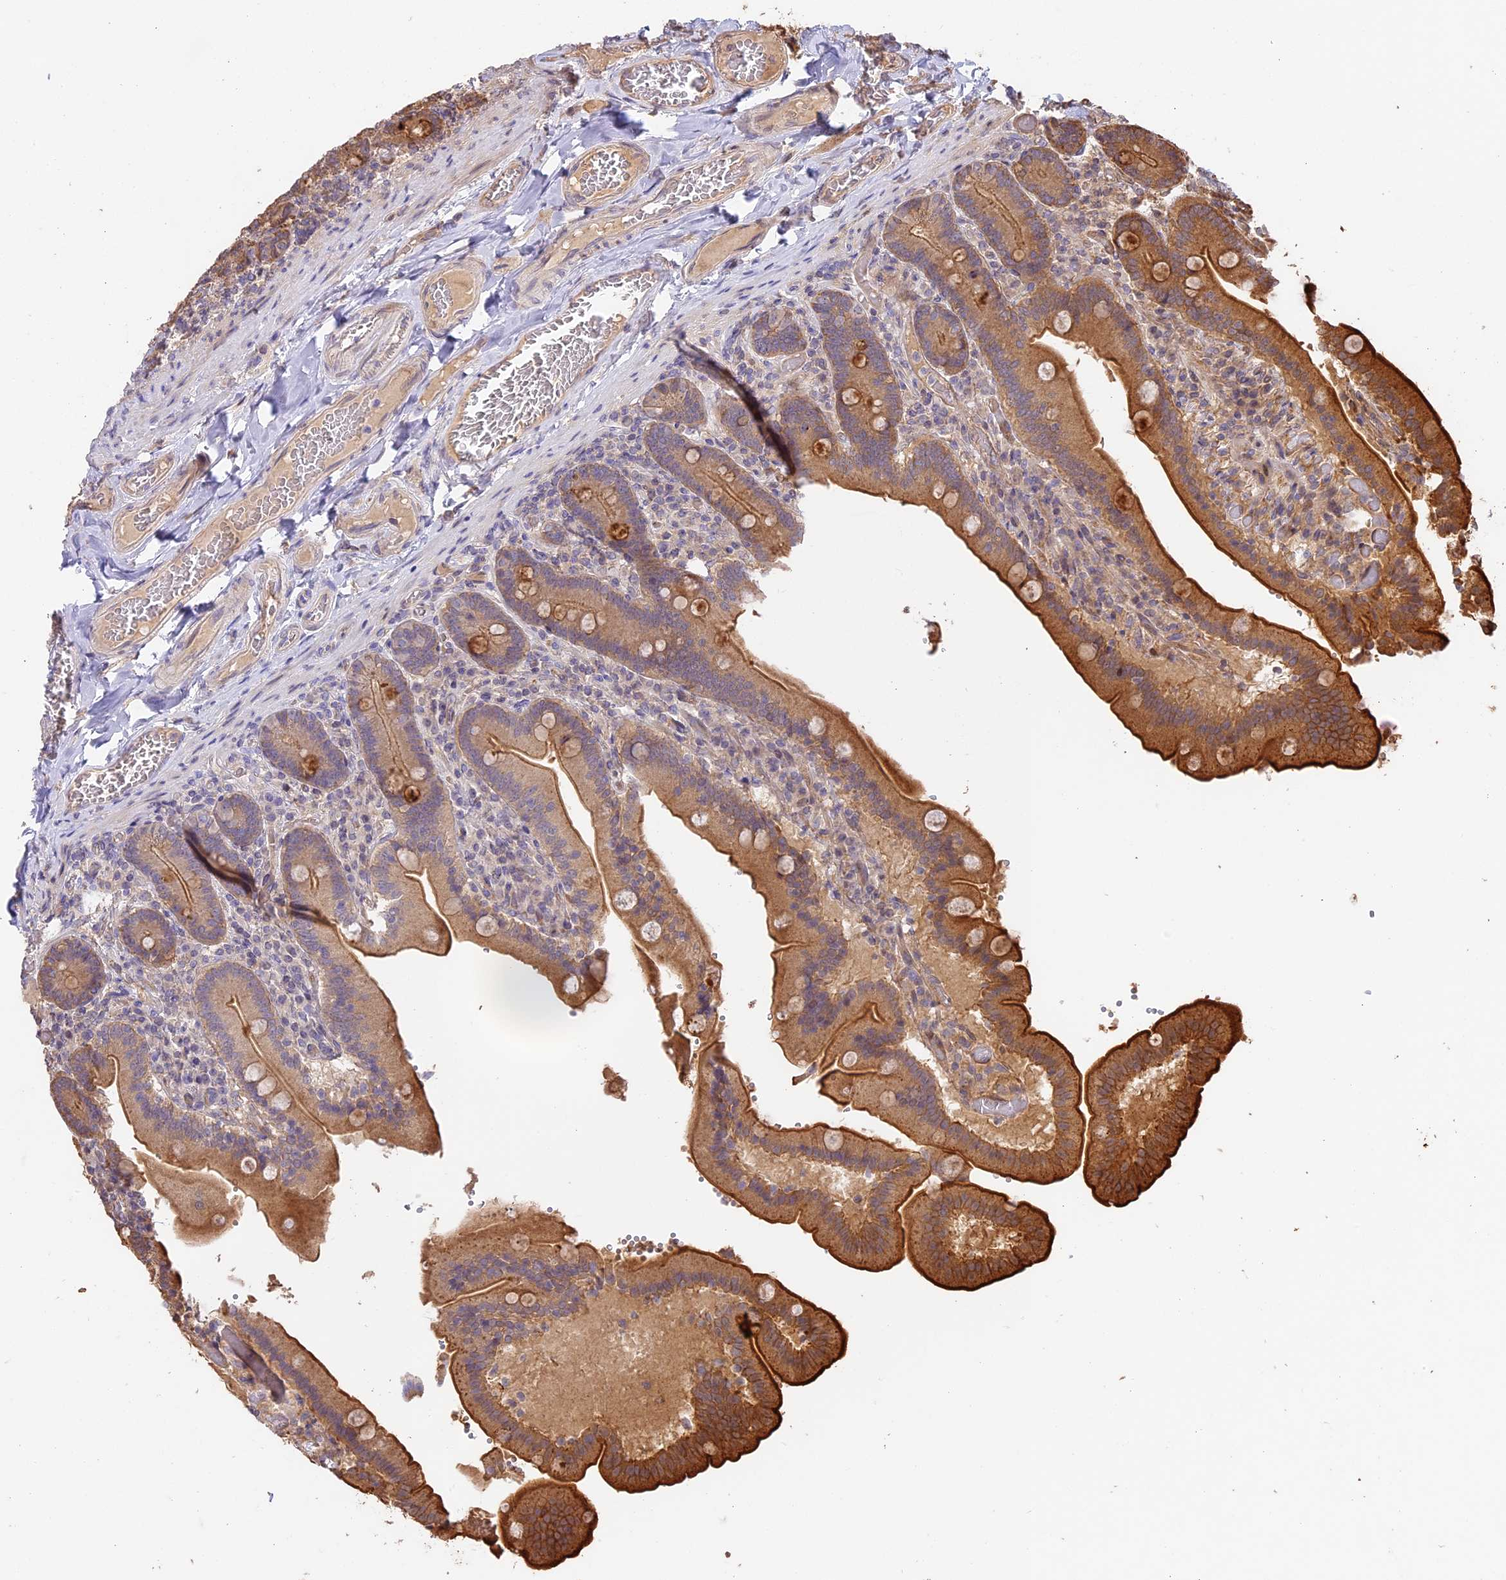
{"staining": {"intensity": "moderate", "quantity": "25%-75%", "location": "cytoplasmic/membranous"}, "tissue": "duodenum", "cell_type": "Glandular cells", "image_type": "normal", "snomed": [{"axis": "morphology", "description": "Normal tissue, NOS"}, {"axis": "topography", "description": "Duodenum"}], "caption": "Immunohistochemistry of unremarkable duodenum exhibits medium levels of moderate cytoplasmic/membranous staining in about 25%-75% of glandular cells. The staining was performed using DAB (3,3'-diaminobenzidine), with brown indicating positive protein expression. Nuclei are stained blue with hematoxylin.", "gene": "PPP1R37", "patient": {"sex": "female", "age": 62}}